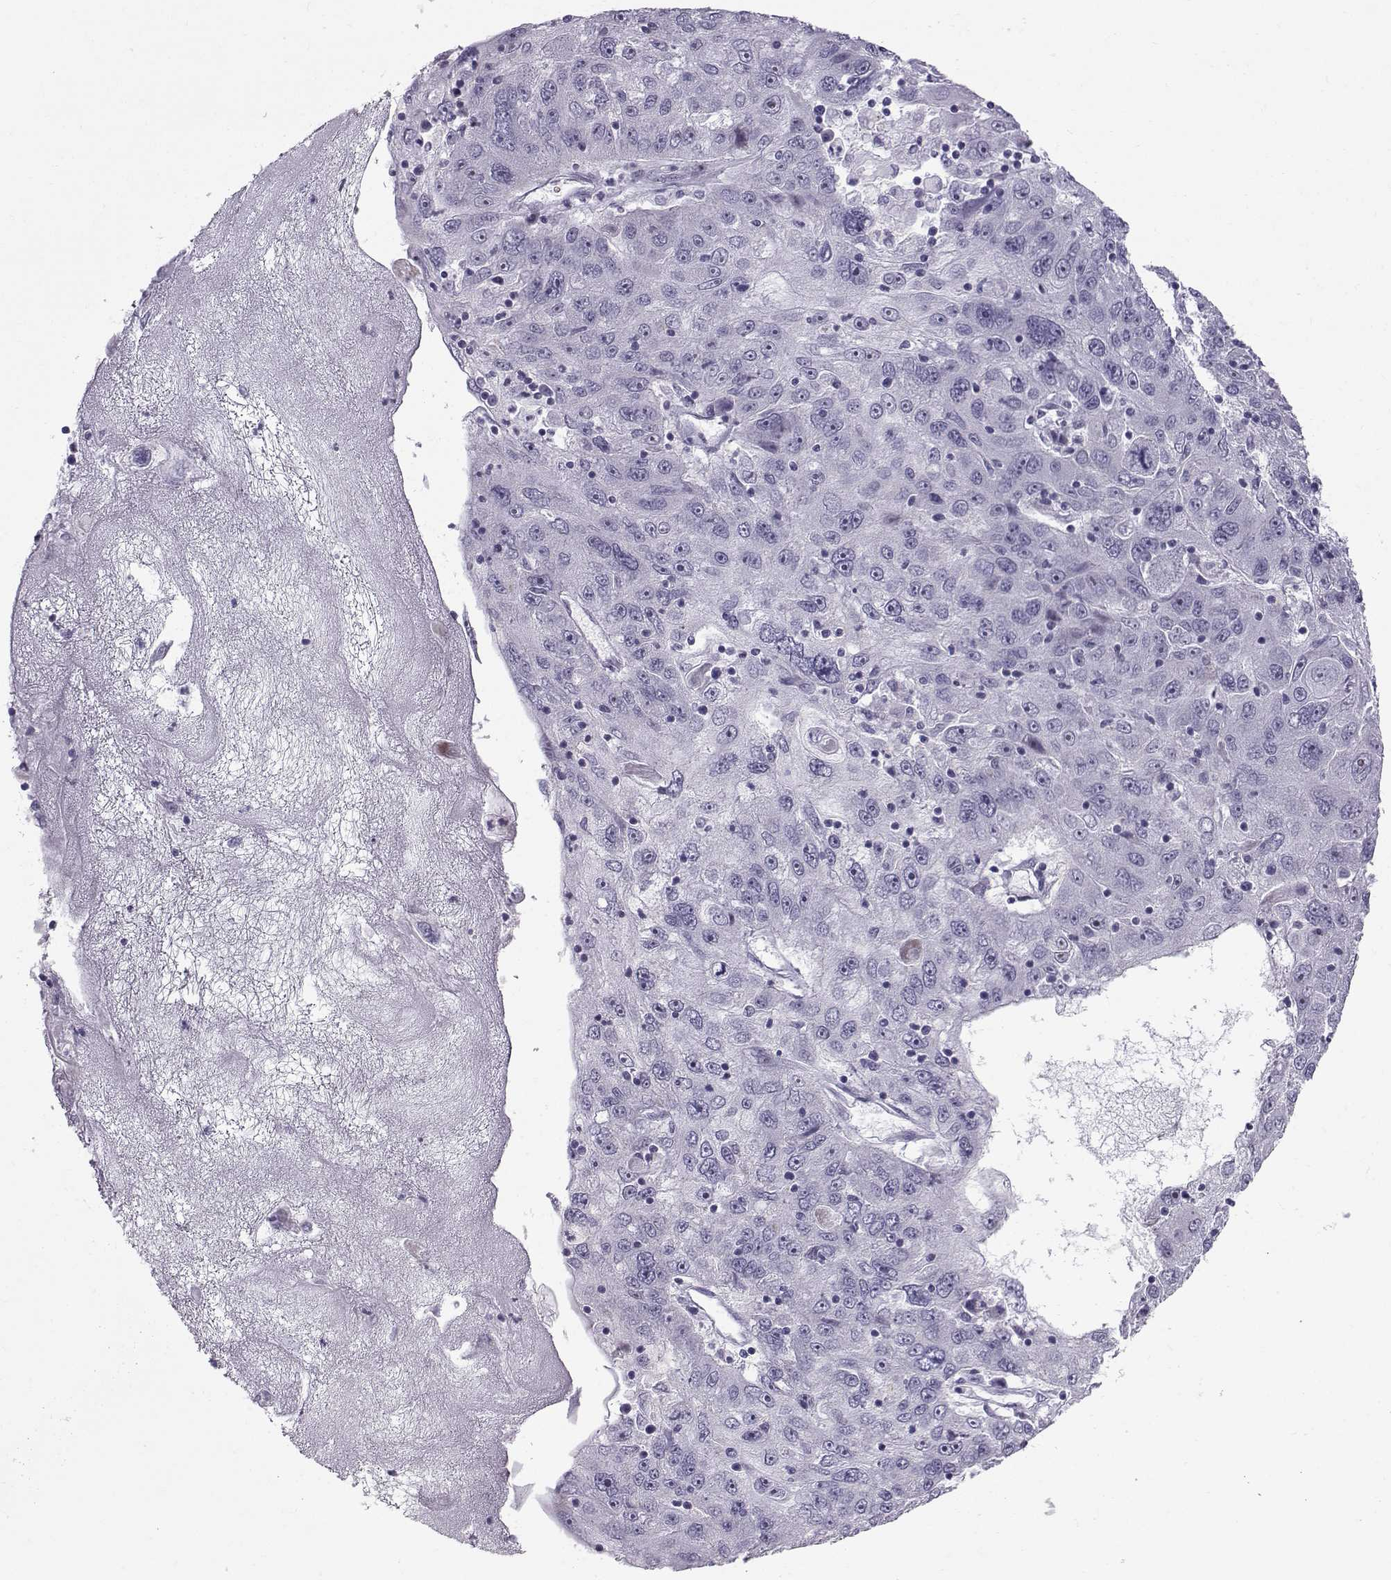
{"staining": {"intensity": "negative", "quantity": "none", "location": "none"}, "tissue": "stomach cancer", "cell_type": "Tumor cells", "image_type": "cancer", "snomed": [{"axis": "morphology", "description": "Adenocarcinoma, NOS"}, {"axis": "topography", "description": "Stomach"}], "caption": "High magnification brightfield microscopy of stomach cancer (adenocarcinoma) stained with DAB (3,3'-diaminobenzidine) (brown) and counterstained with hematoxylin (blue): tumor cells show no significant positivity.", "gene": "DMRT3", "patient": {"sex": "male", "age": 56}}